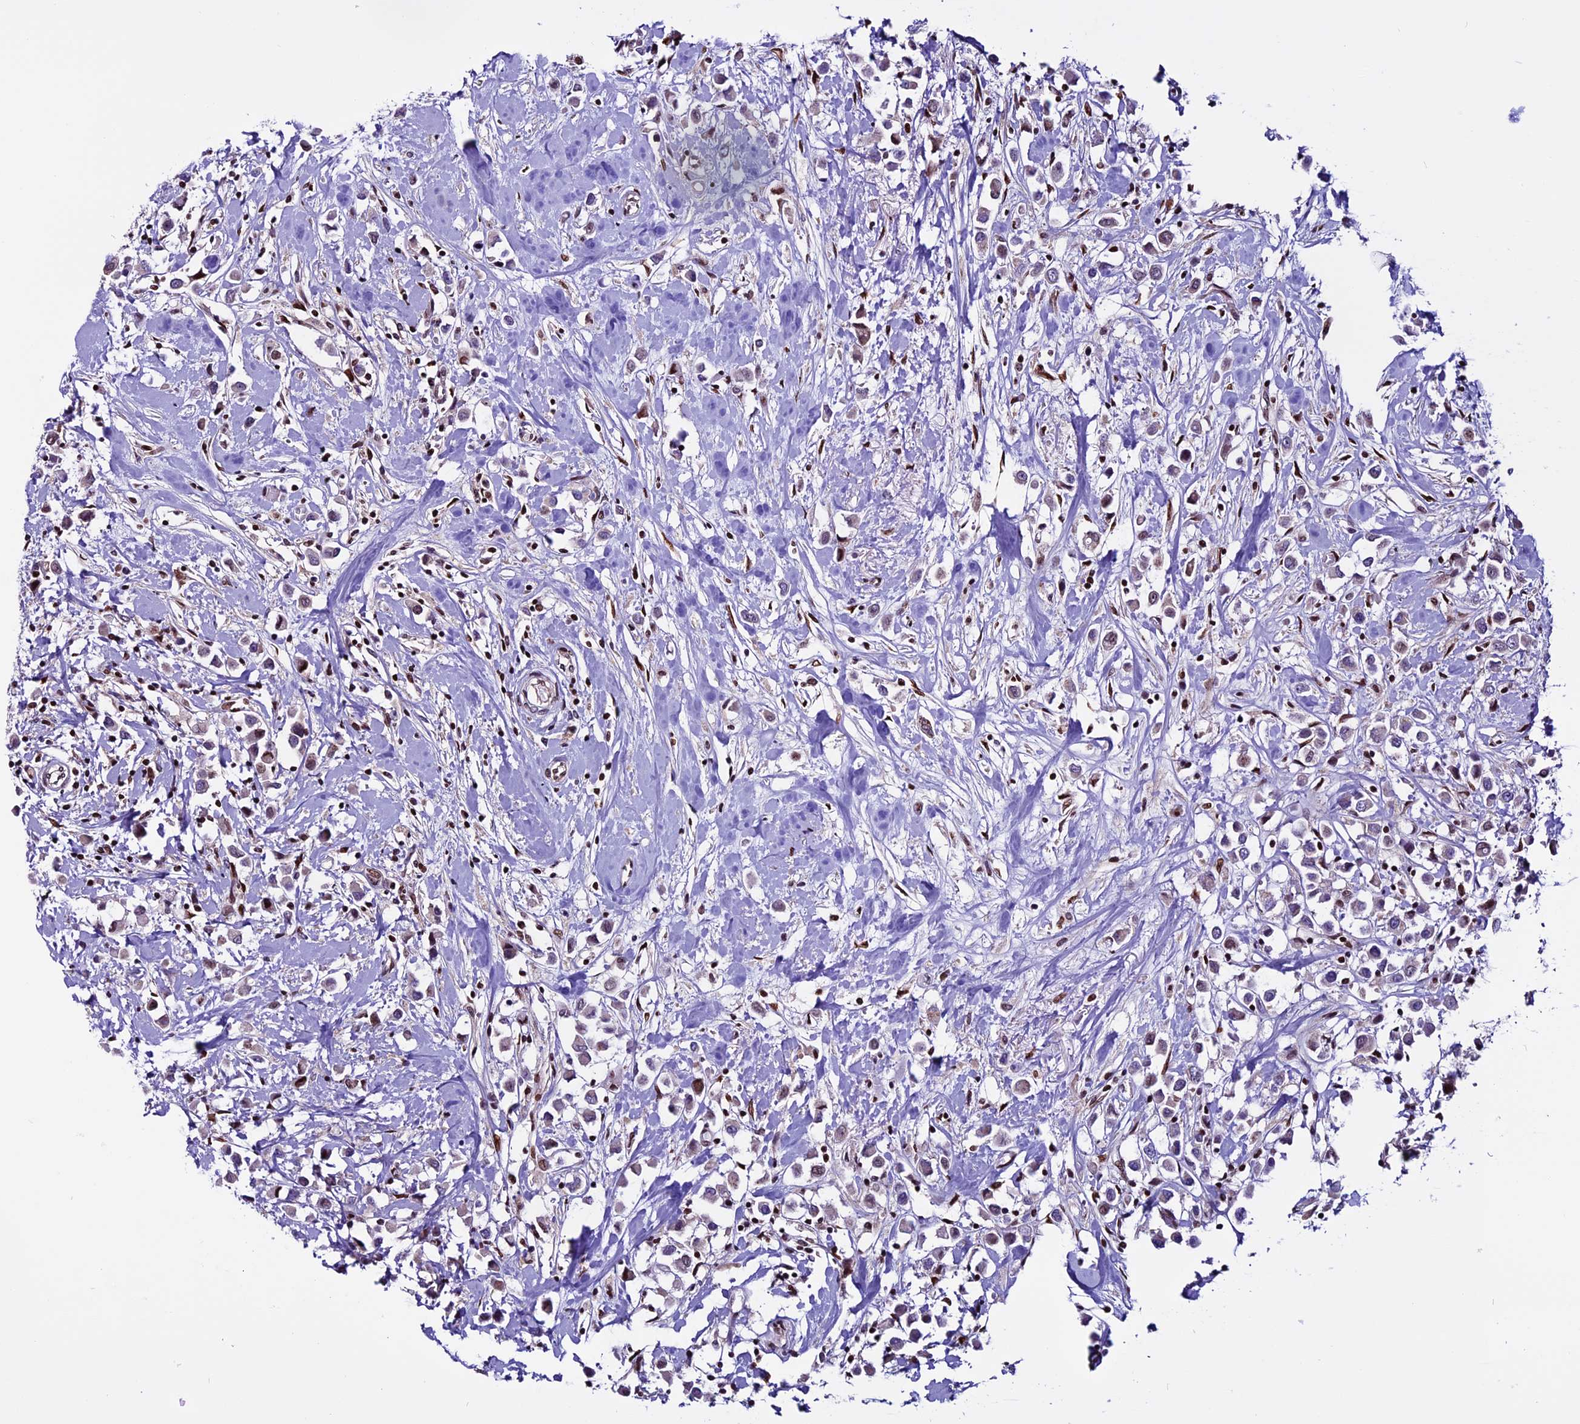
{"staining": {"intensity": "moderate", "quantity": "<25%", "location": "nuclear"}, "tissue": "breast cancer", "cell_type": "Tumor cells", "image_type": "cancer", "snomed": [{"axis": "morphology", "description": "Duct carcinoma"}, {"axis": "topography", "description": "Breast"}], "caption": "Intraductal carcinoma (breast) was stained to show a protein in brown. There is low levels of moderate nuclear staining in about <25% of tumor cells.", "gene": "RINL", "patient": {"sex": "female", "age": 61}}